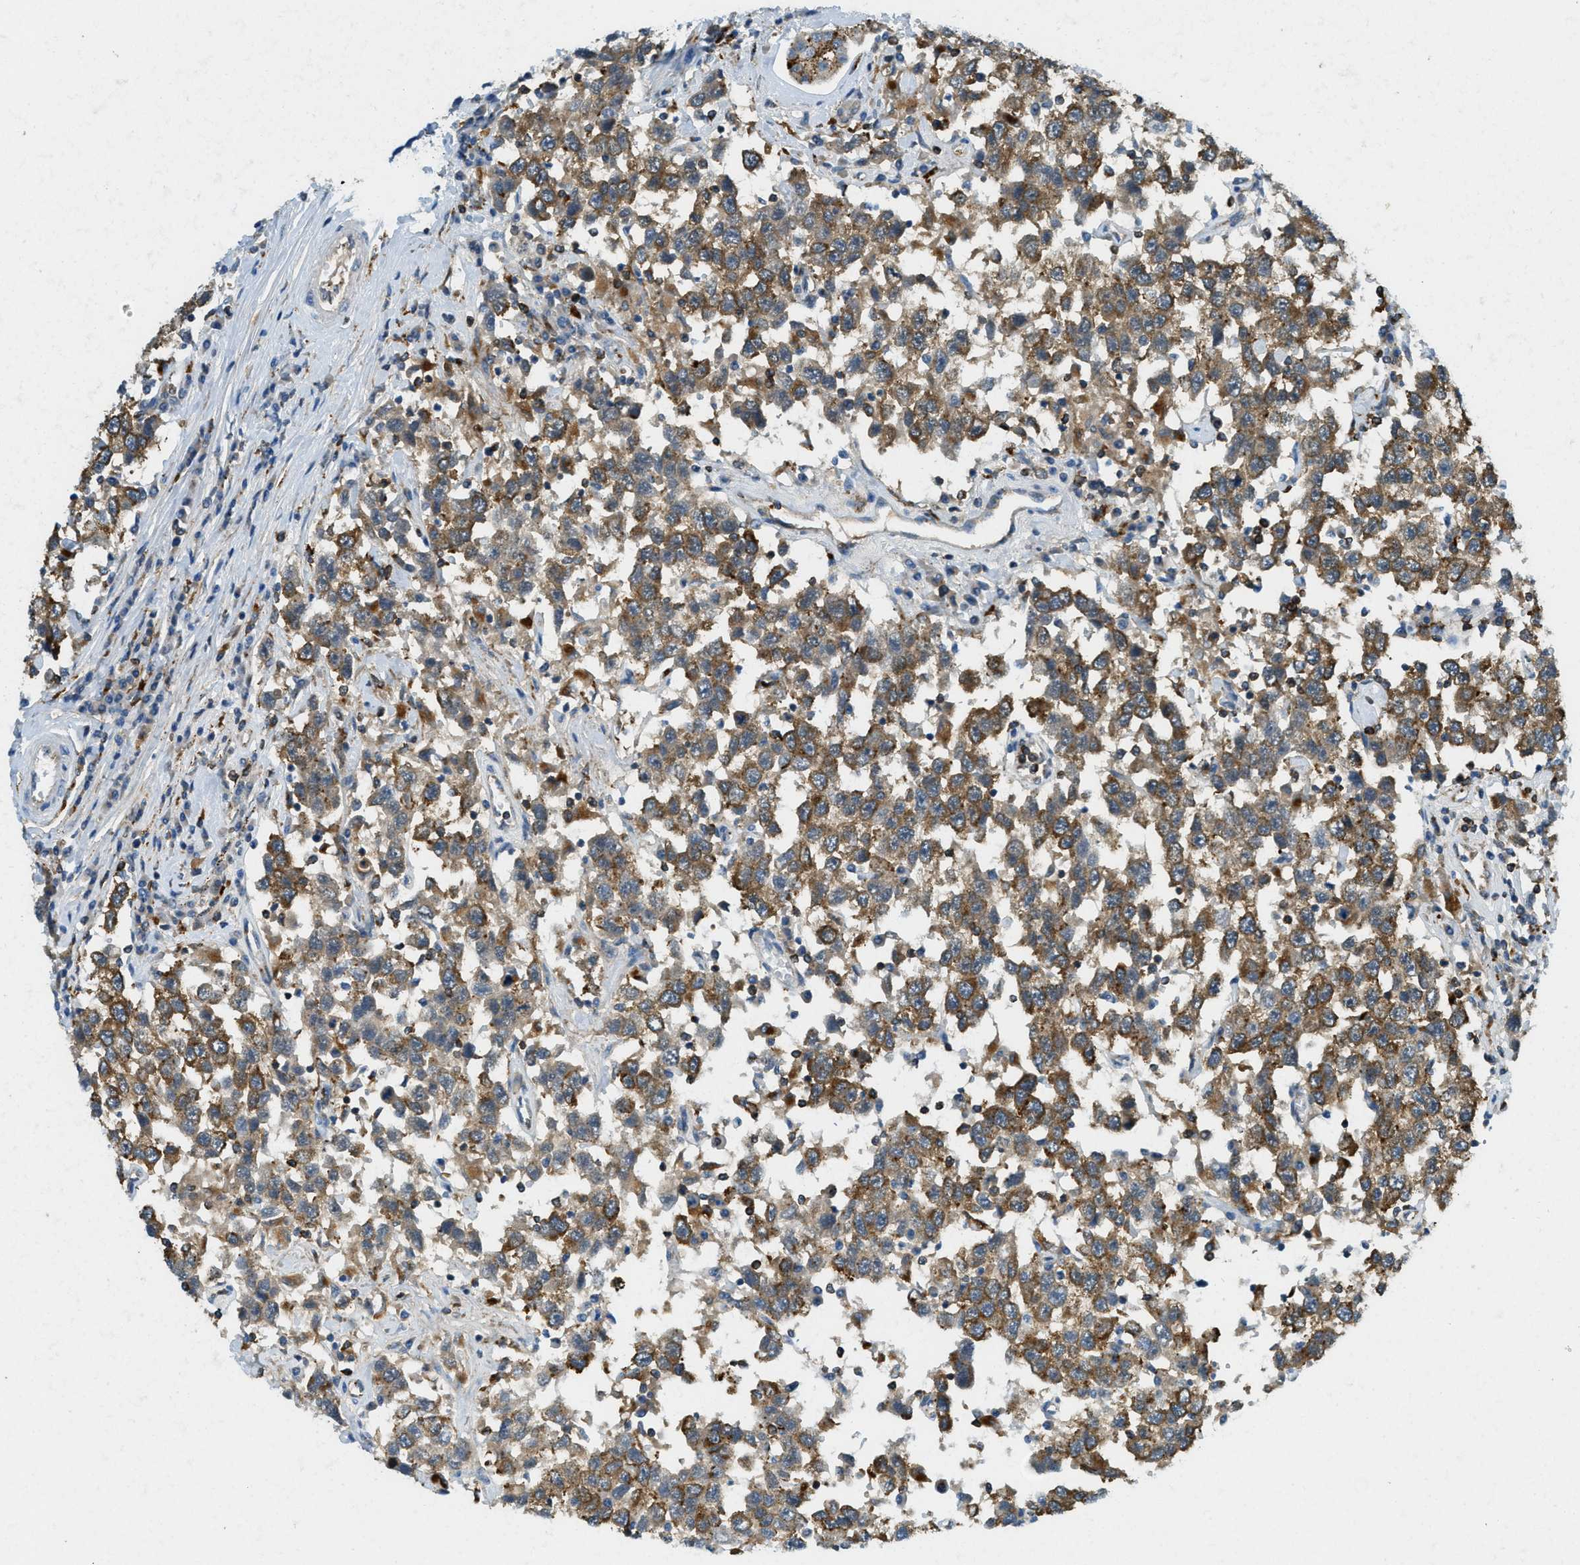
{"staining": {"intensity": "moderate", "quantity": ">75%", "location": "cytoplasmic/membranous"}, "tissue": "testis cancer", "cell_type": "Tumor cells", "image_type": "cancer", "snomed": [{"axis": "morphology", "description": "Seminoma, NOS"}, {"axis": "topography", "description": "Testis"}], "caption": "Immunohistochemical staining of seminoma (testis) shows medium levels of moderate cytoplasmic/membranous expression in approximately >75% of tumor cells. (DAB (3,3'-diaminobenzidine) IHC with brightfield microscopy, high magnification).", "gene": "PLBD2", "patient": {"sex": "male", "age": 41}}